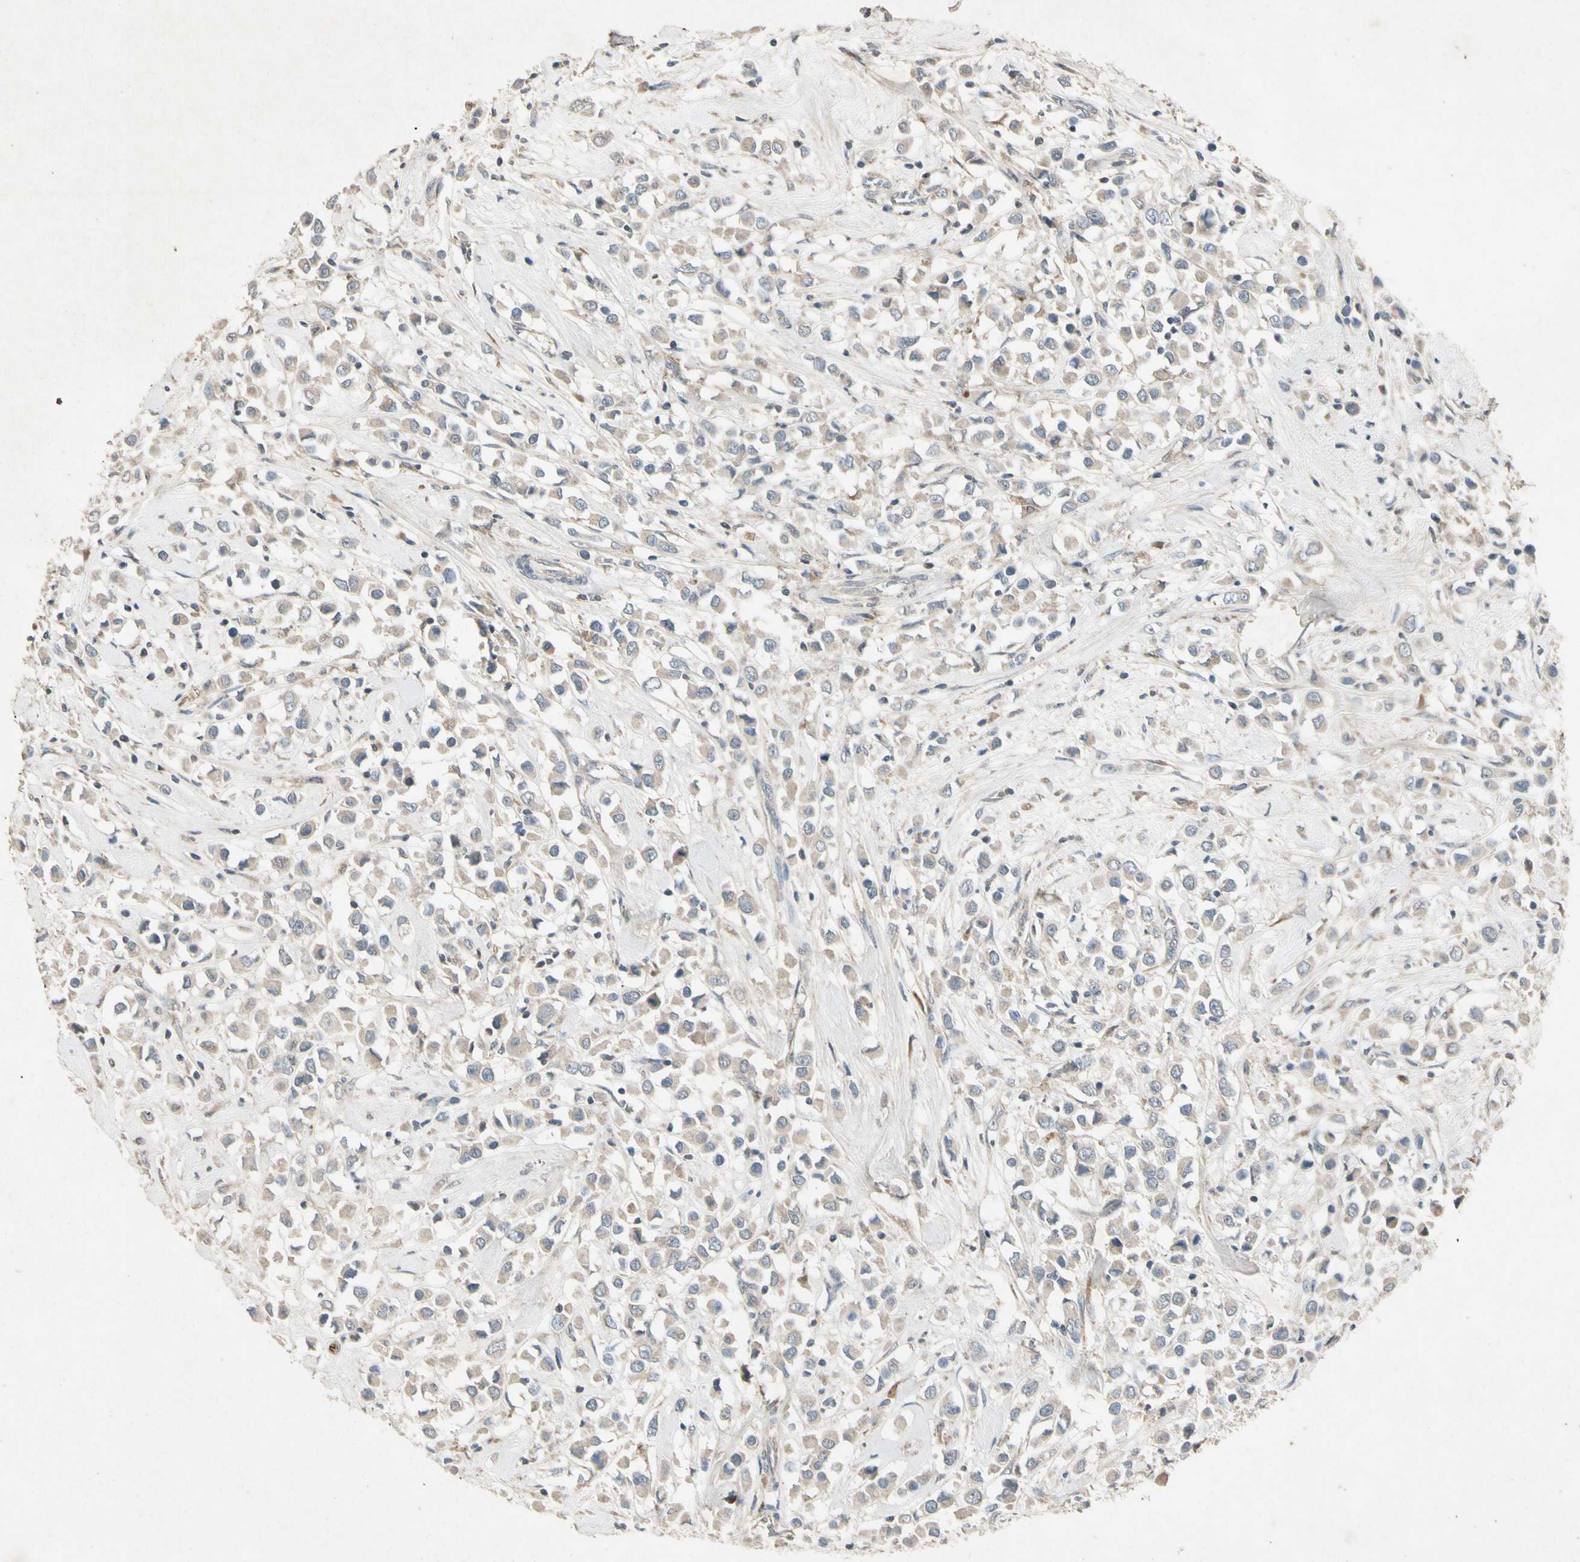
{"staining": {"intensity": "weak", "quantity": "25%-75%", "location": "cytoplasmic/membranous"}, "tissue": "breast cancer", "cell_type": "Tumor cells", "image_type": "cancer", "snomed": [{"axis": "morphology", "description": "Duct carcinoma"}, {"axis": "topography", "description": "Breast"}], "caption": "Protein analysis of intraductal carcinoma (breast) tissue shows weak cytoplasmic/membranous staining in about 25%-75% of tumor cells.", "gene": "GPLD1", "patient": {"sex": "female", "age": 61}}